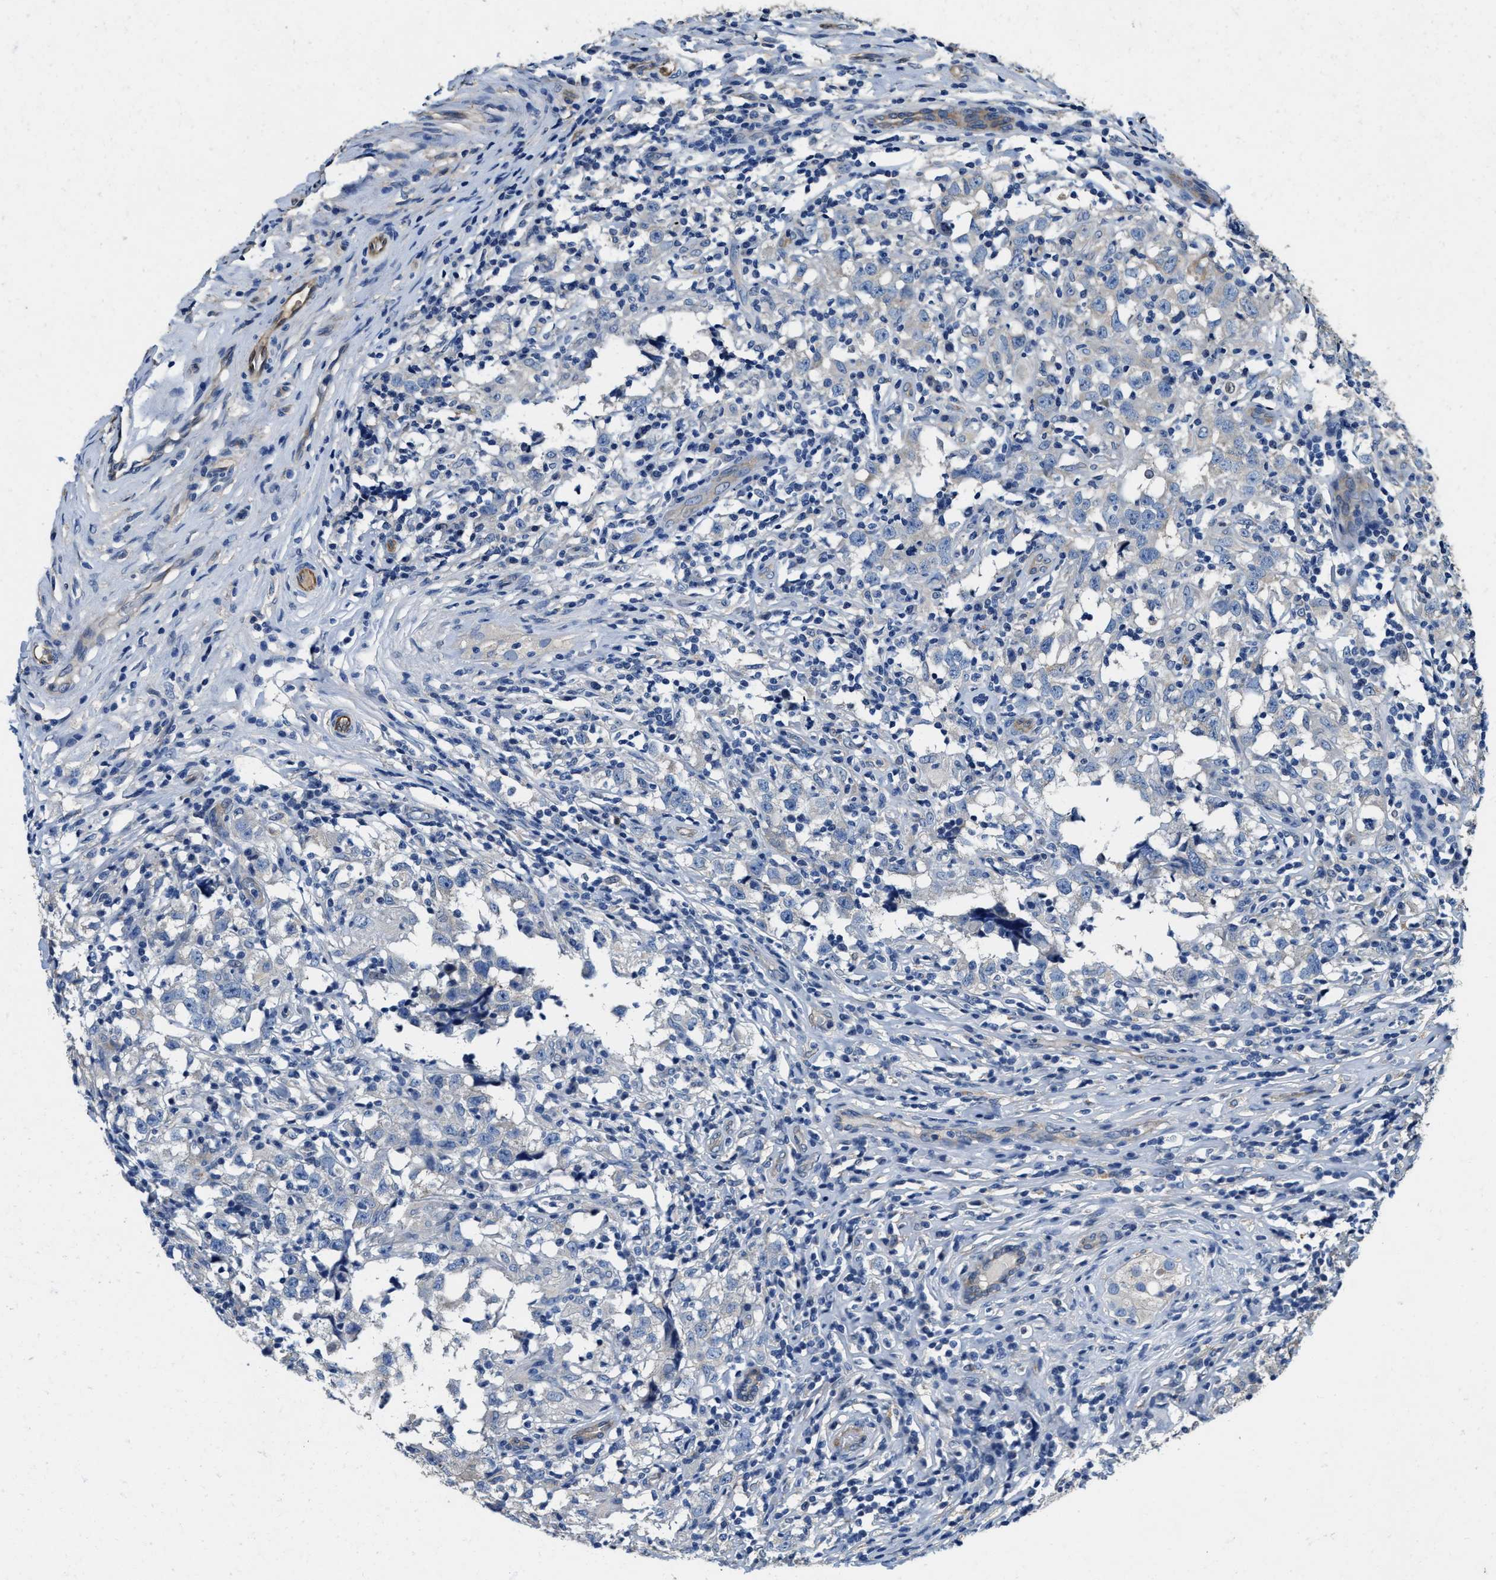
{"staining": {"intensity": "negative", "quantity": "none", "location": "none"}, "tissue": "testis cancer", "cell_type": "Tumor cells", "image_type": "cancer", "snomed": [{"axis": "morphology", "description": "Carcinoma, Embryonal, NOS"}, {"axis": "topography", "description": "Testis"}], "caption": "High power microscopy micrograph of an immunohistochemistry (IHC) photomicrograph of embryonal carcinoma (testis), revealing no significant positivity in tumor cells. Brightfield microscopy of IHC stained with DAB (brown) and hematoxylin (blue), captured at high magnification.", "gene": "PEG10", "patient": {"sex": "male", "age": 21}}